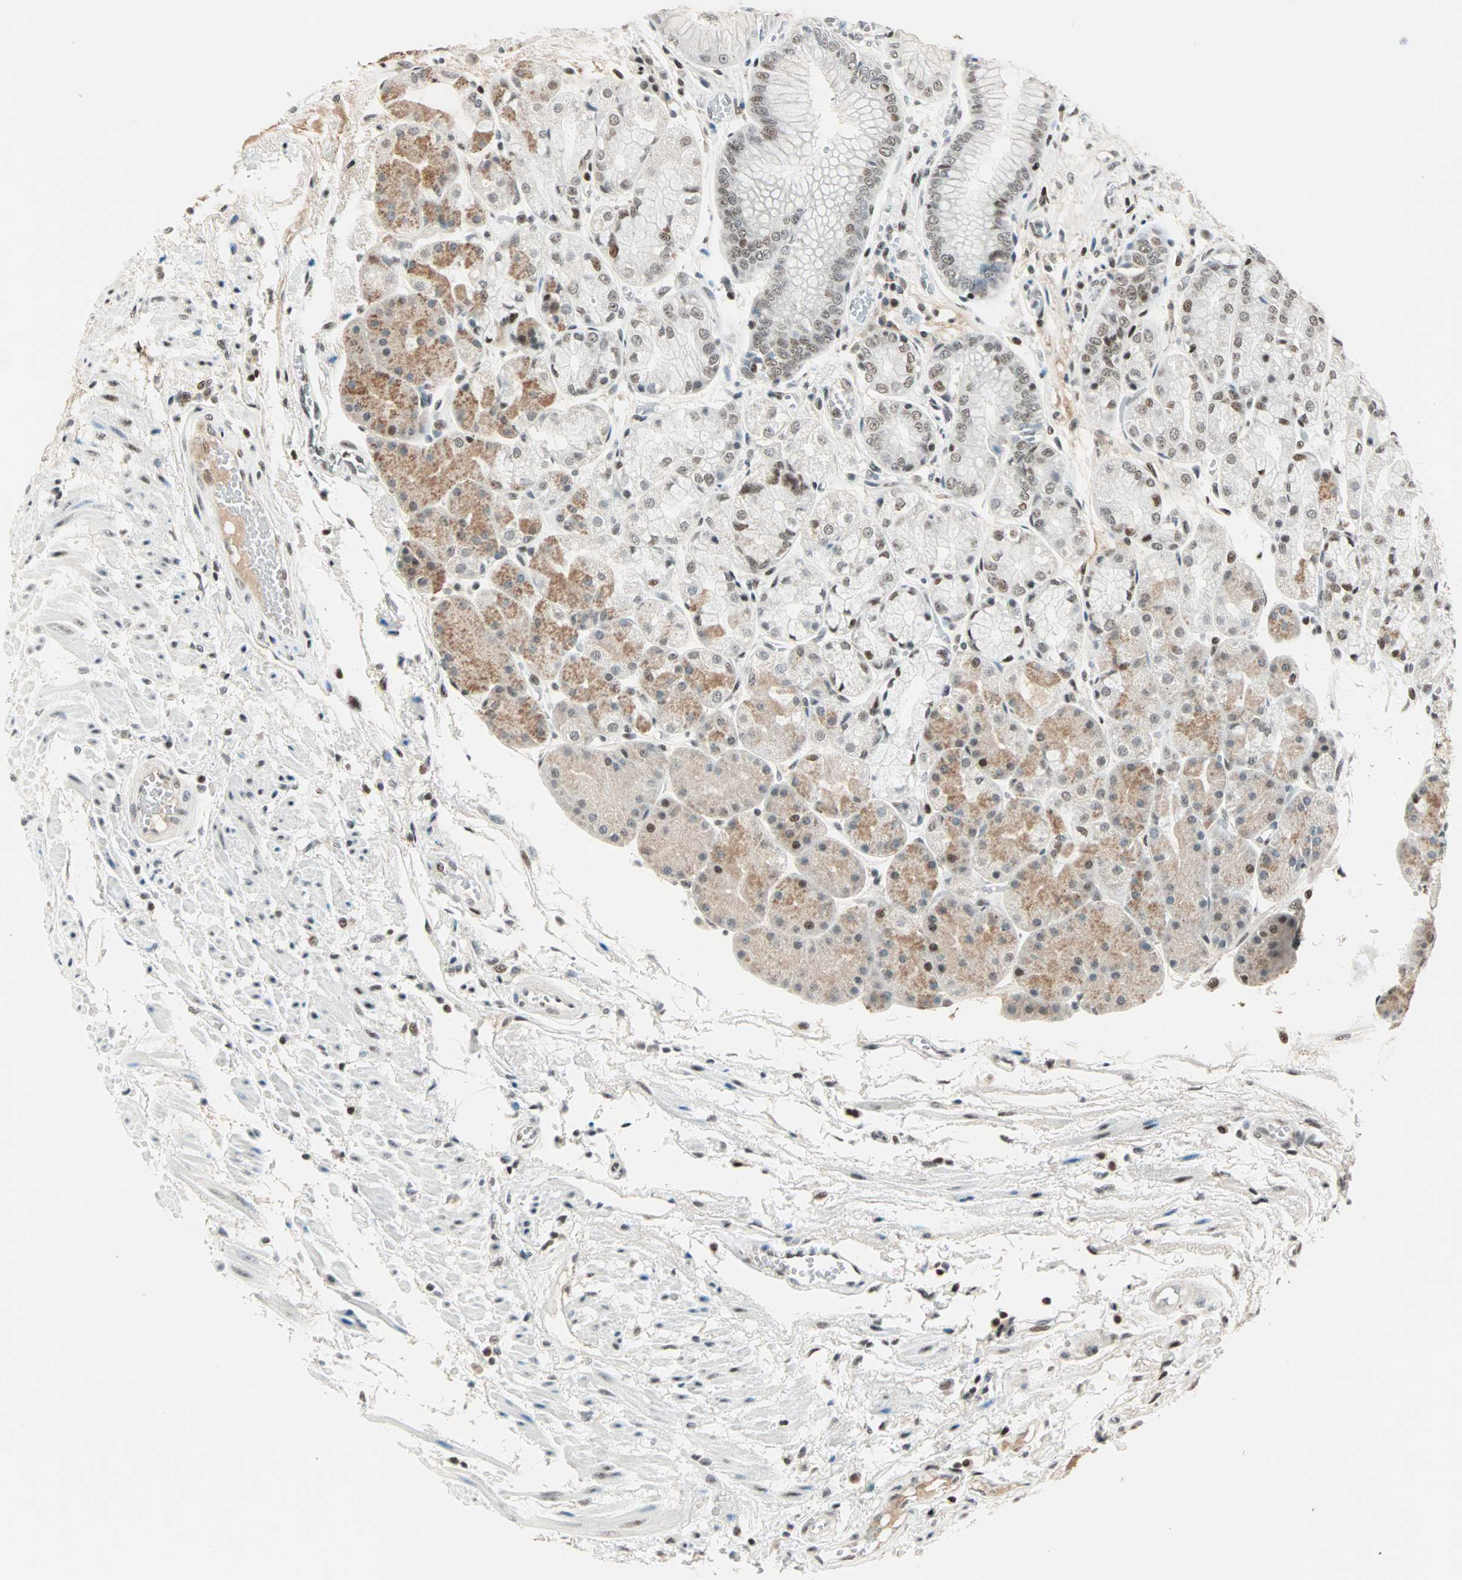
{"staining": {"intensity": "moderate", "quantity": "25%-75%", "location": "cytoplasmic/membranous,nuclear"}, "tissue": "stomach", "cell_type": "Glandular cells", "image_type": "normal", "snomed": [{"axis": "morphology", "description": "Normal tissue, NOS"}, {"axis": "topography", "description": "Stomach, upper"}], "caption": "Normal stomach demonstrates moderate cytoplasmic/membranous,nuclear expression in approximately 25%-75% of glandular cells The staining was performed using DAB (3,3'-diaminobenzidine) to visualize the protein expression in brown, while the nuclei were stained in blue with hematoxylin (Magnification: 20x)..", "gene": "SIN3A", "patient": {"sex": "male", "age": 72}}